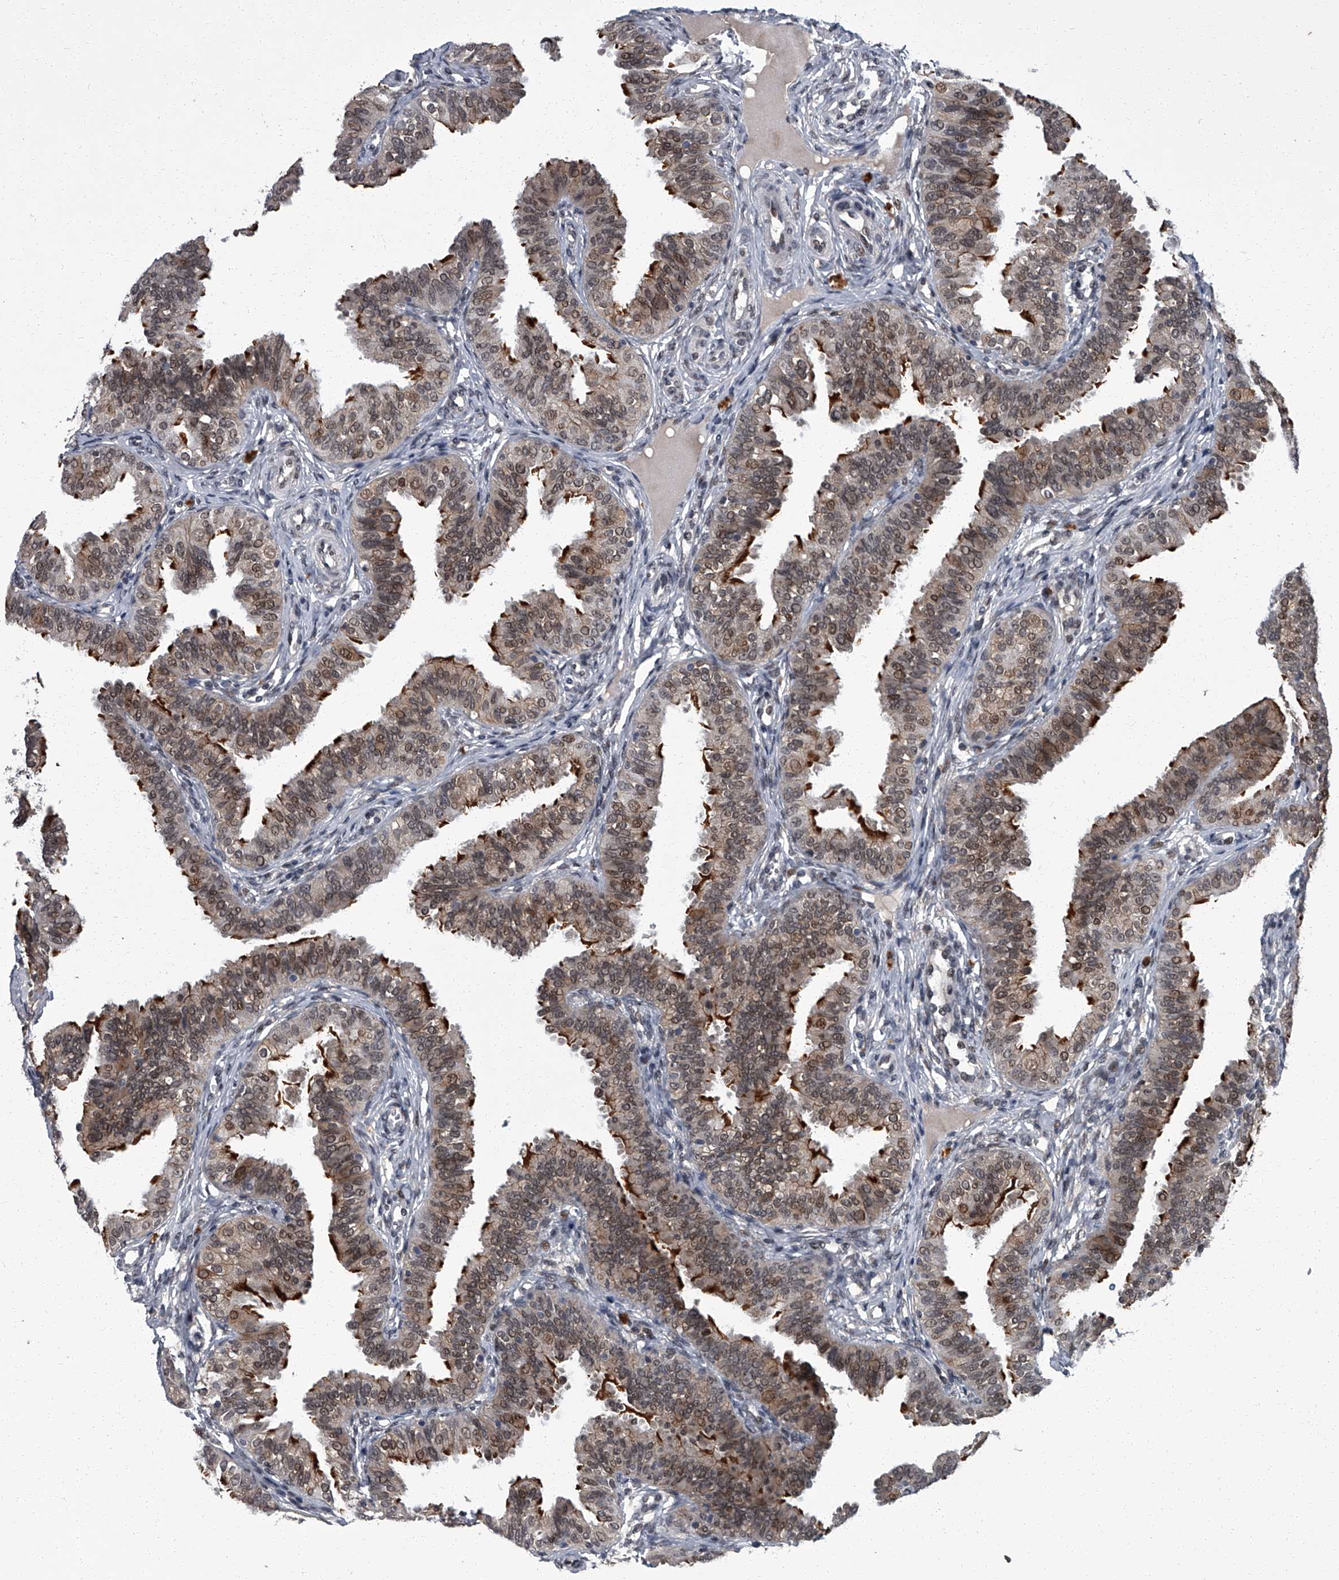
{"staining": {"intensity": "strong", "quantity": "25%-75%", "location": "cytoplasmic/membranous,nuclear"}, "tissue": "fallopian tube", "cell_type": "Glandular cells", "image_type": "normal", "snomed": [{"axis": "morphology", "description": "Normal tissue, NOS"}, {"axis": "topography", "description": "Fallopian tube"}], "caption": "Human fallopian tube stained with a brown dye displays strong cytoplasmic/membranous,nuclear positive positivity in about 25%-75% of glandular cells.", "gene": "ZNF518B", "patient": {"sex": "female", "age": 35}}